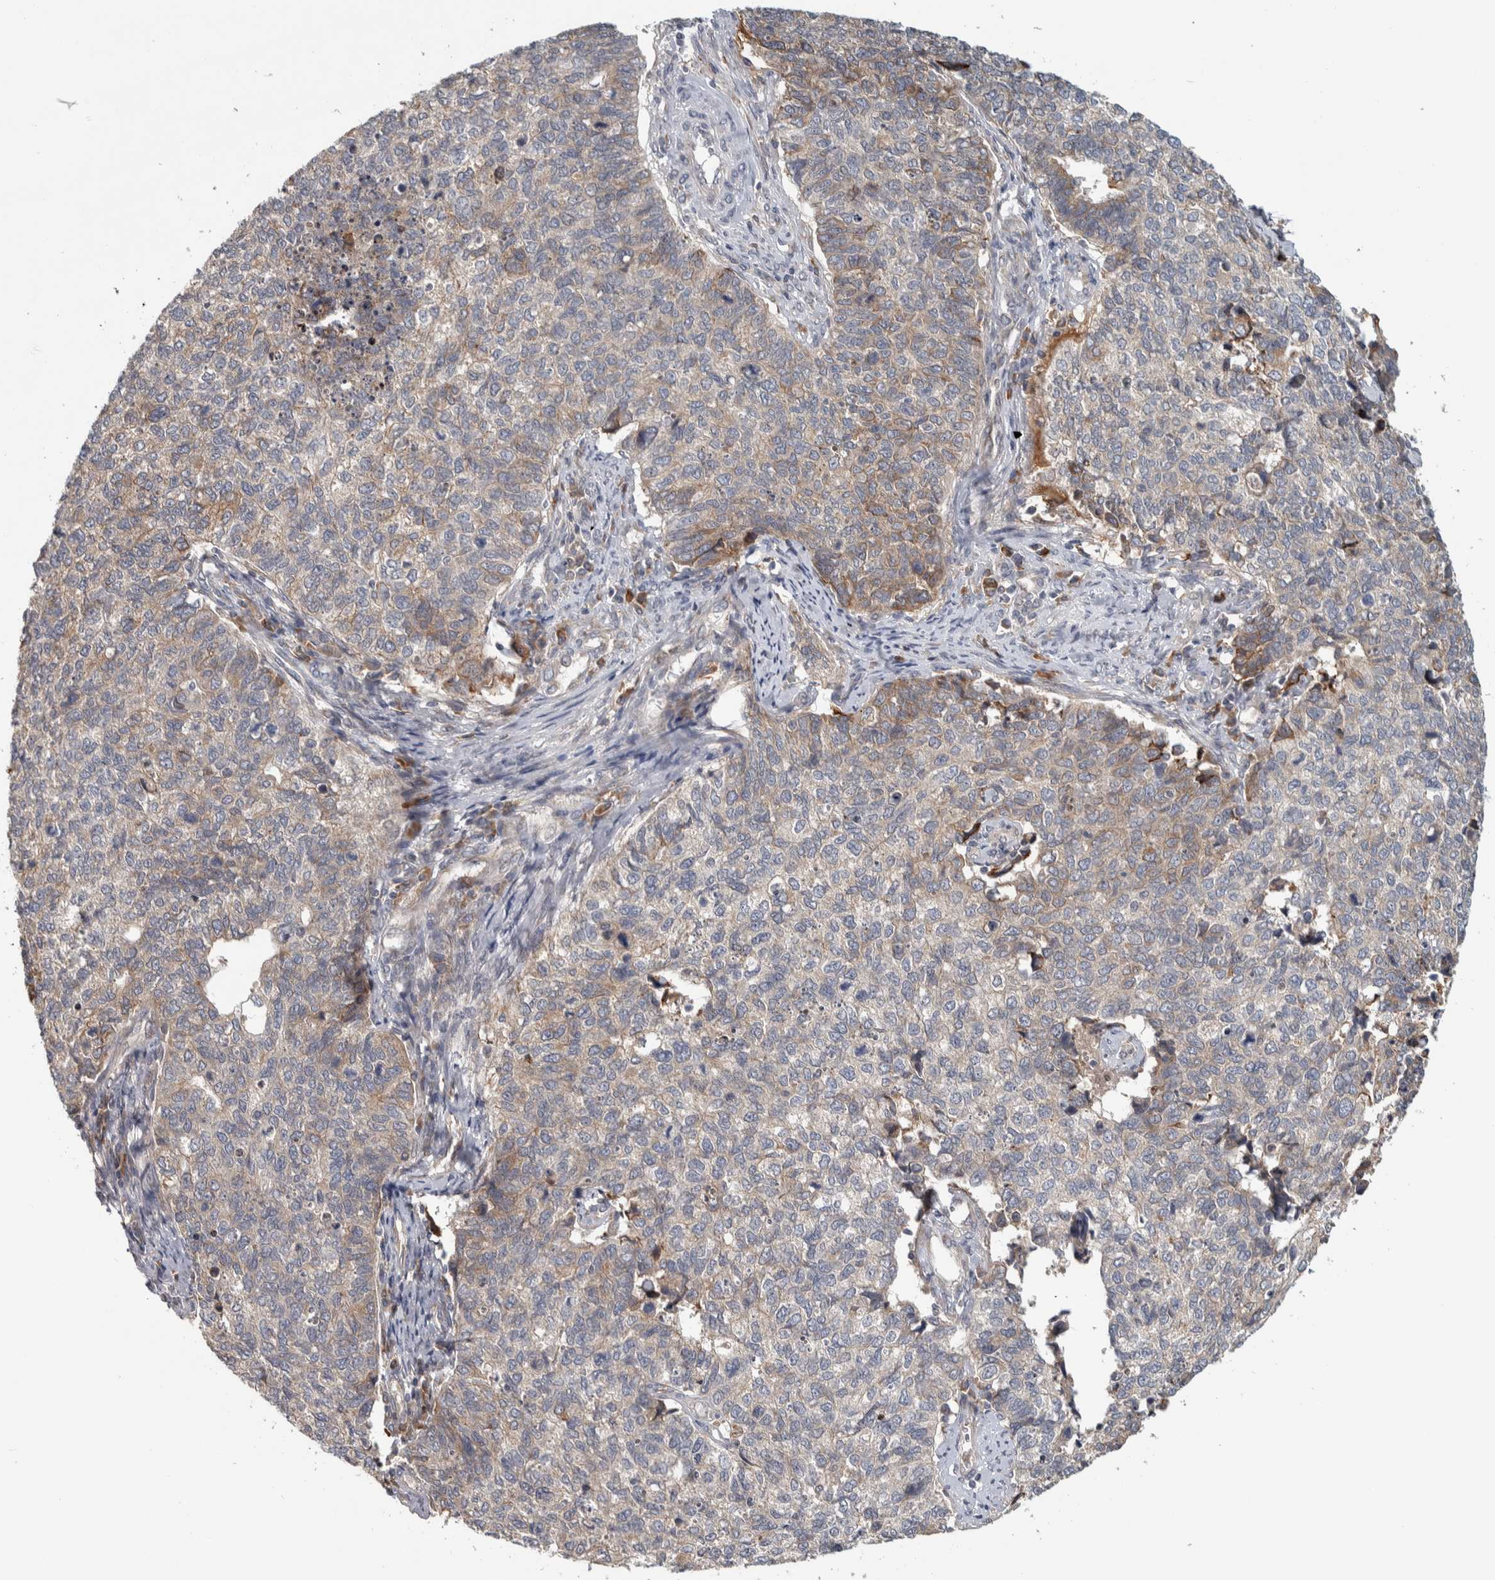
{"staining": {"intensity": "weak", "quantity": "25%-75%", "location": "cytoplasmic/membranous"}, "tissue": "cervical cancer", "cell_type": "Tumor cells", "image_type": "cancer", "snomed": [{"axis": "morphology", "description": "Squamous cell carcinoma, NOS"}, {"axis": "topography", "description": "Cervix"}], "caption": "Cervical cancer (squamous cell carcinoma) stained for a protein demonstrates weak cytoplasmic/membranous positivity in tumor cells. The staining is performed using DAB brown chromogen to label protein expression. The nuclei are counter-stained blue using hematoxylin.", "gene": "ADPRM", "patient": {"sex": "female", "age": 63}}